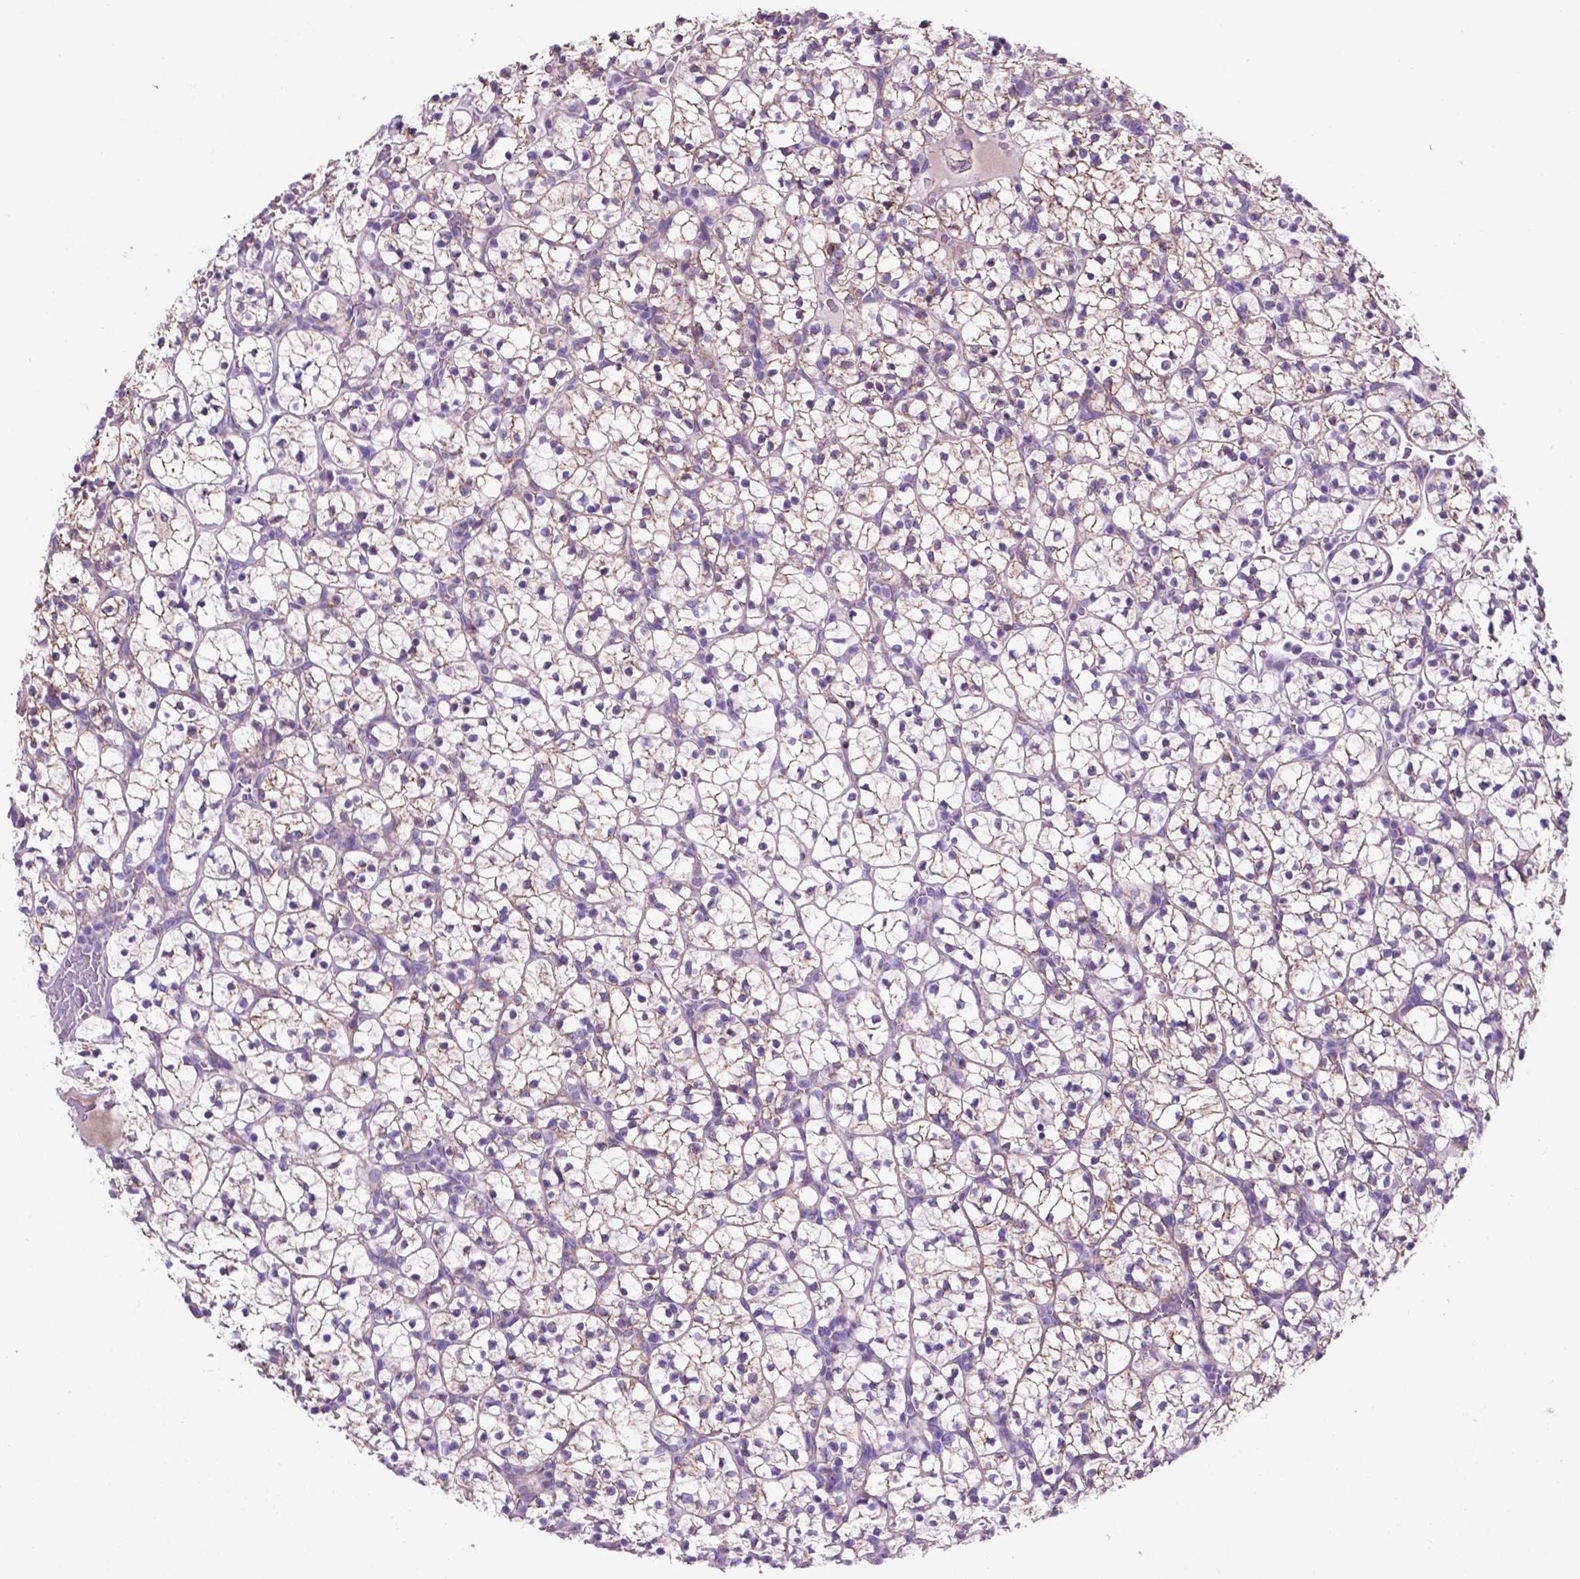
{"staining": {"intensity": "weak", "quantity": "<25%", "location": "cytoplasmic/membranous"}, "tissue": "renal cancer", "cell_type": "Tumor cells", "image_type": "cancer", "snomed": [{"axis": "morphology", "description": "Adenocarcinoma, NOS"}, {"axis": "topography", "description": "Kidney"}], "caption": "This is a histopathology image of immunohistochemistry staining of adenocarcinoma (renal), which shows no staining in tumor cells.", "gene": "TMEM121B", "patient": {"sex": "female", "age": 89}}